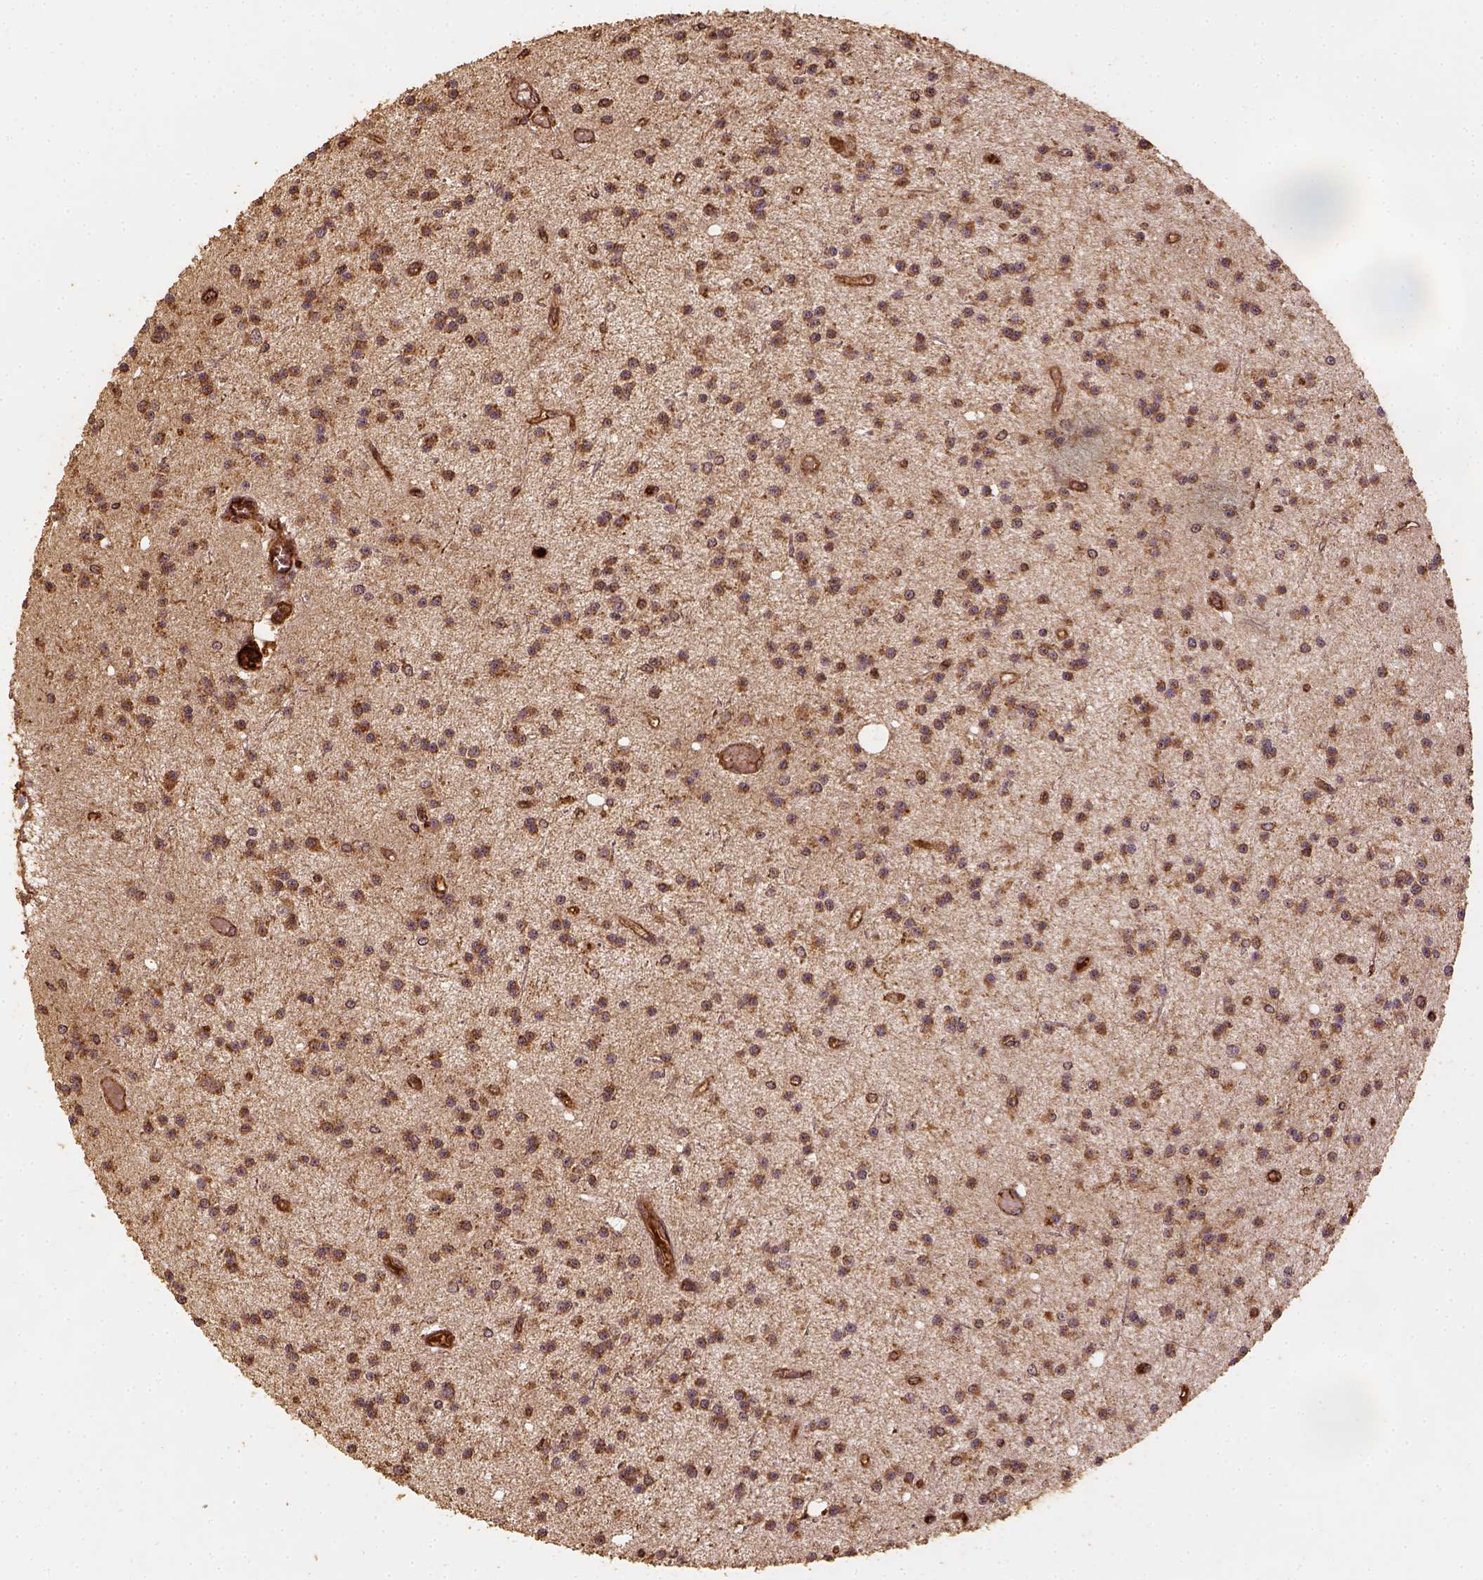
{"staining": {"intensity": "moderate", "quantity": ">75%", "location": "cytoplasmic/membranous"}, "tissue": "glioma", "cell_type": "Tumor cells", "image_type": "cancer", "snomed": [{"axis": "morphology", "description": "Glioma, malignant, Low grade"}, {"axis": "topography", "description": "Brain"}], "caption": "Immunohistochemical staining of human glioma displays medium levels of moderate cytoplasmic/membranous protein positivity in approximately >75% of tumor cells.", "gene": "VEGFA", "patient": {"sex": "male", "age": 27}}